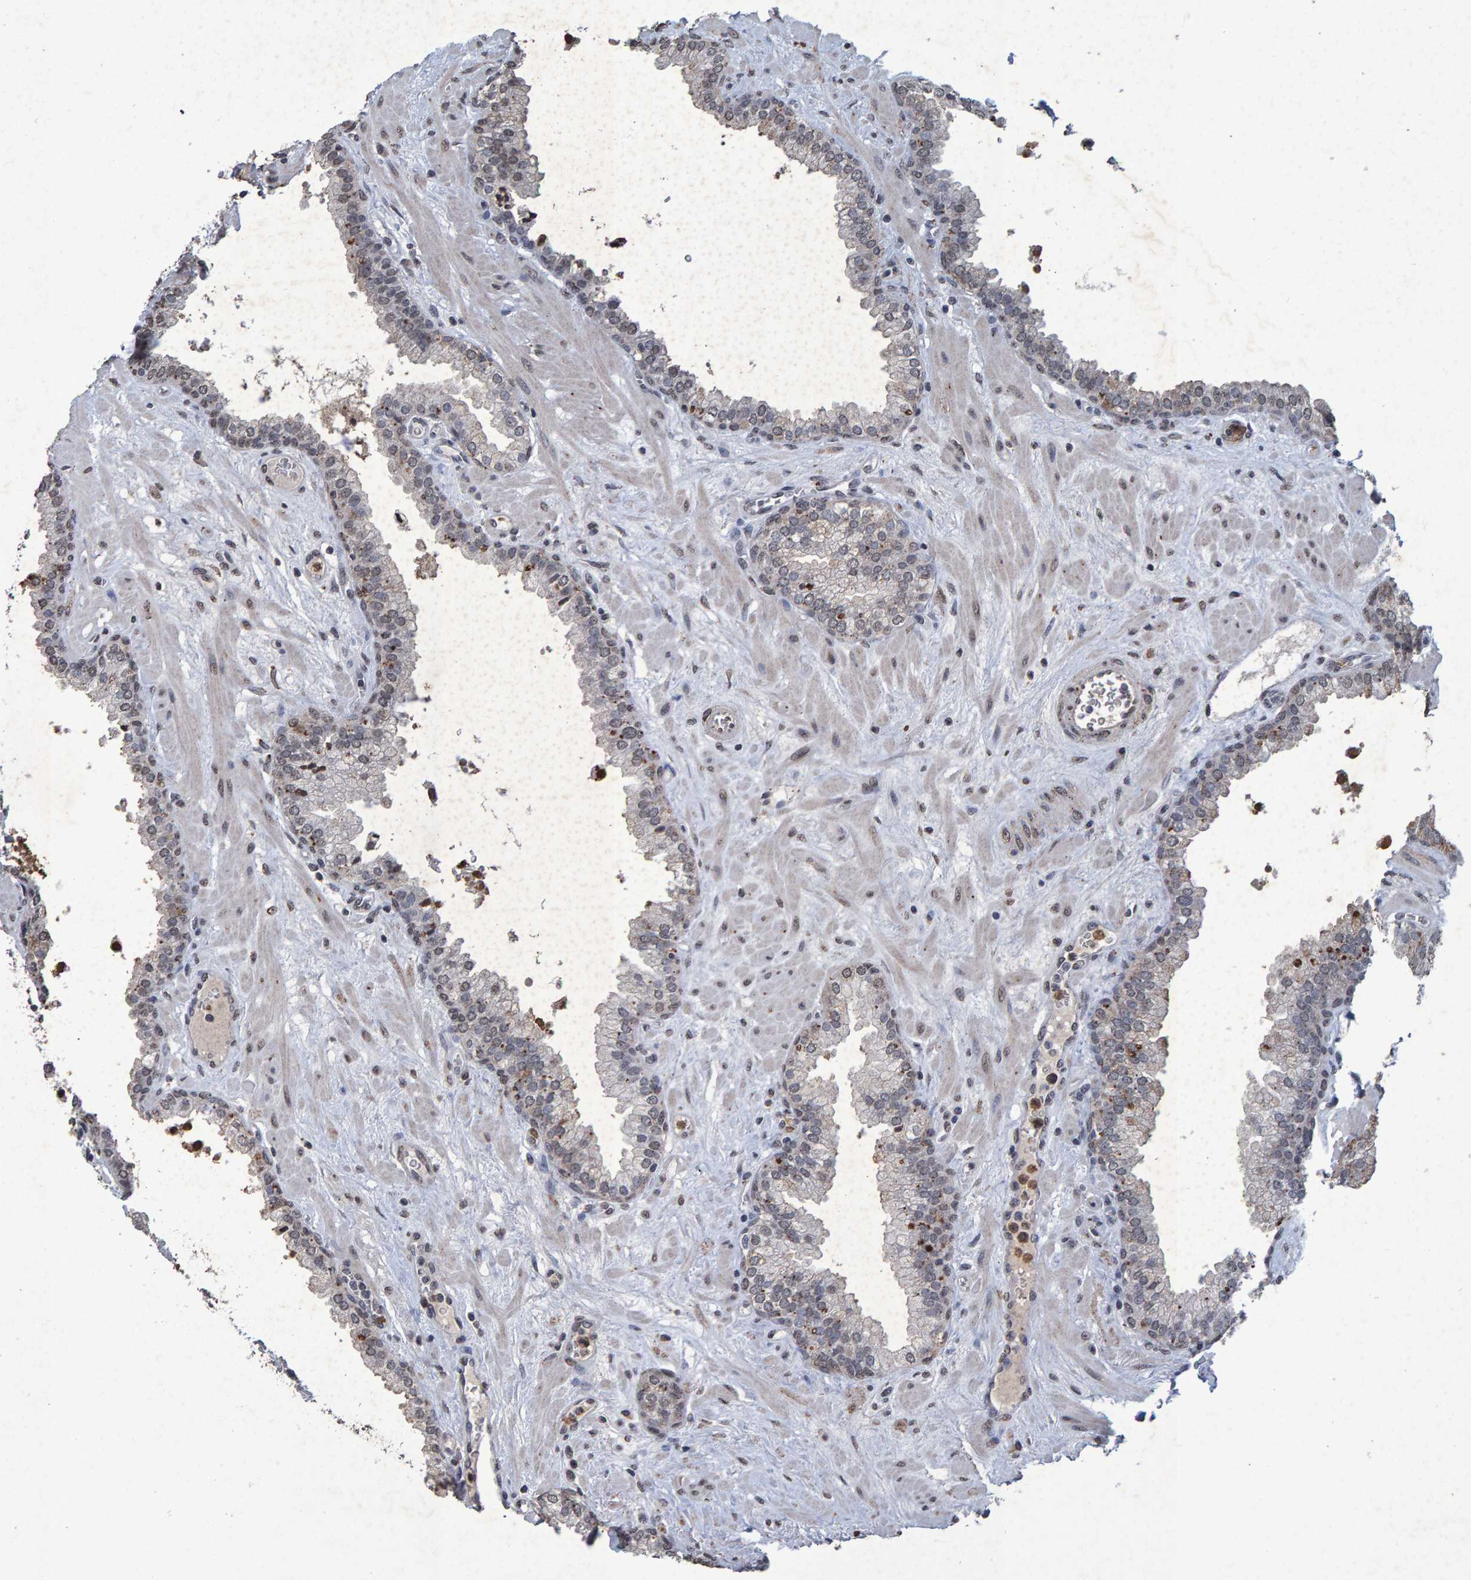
{"staining": {"intensity": "moderate", "quantity": "<25%", "location": "cytoplasmic/membranous"}, "tissue": "prostate", "cell_type": "Glandular cells", "image_type": "normal", "snomed": [{"axis": "morphology", "description": "Normal tissue, NOS"}, {"axis": "morphology", "description": "Urothelial carcinoma, Low grade"}, {"axis": "topography", "description": "Urinary bladder"}, {"axis": "topography", "description": "Prostate"}], "caption": "Prostate stained for a protein (brown) demonstrates moderate cytoplasmic/membranous positive staining in about <25% of glandular cells.", "gene": "GALC", "patient": {"sex": "male", "age": 60}}